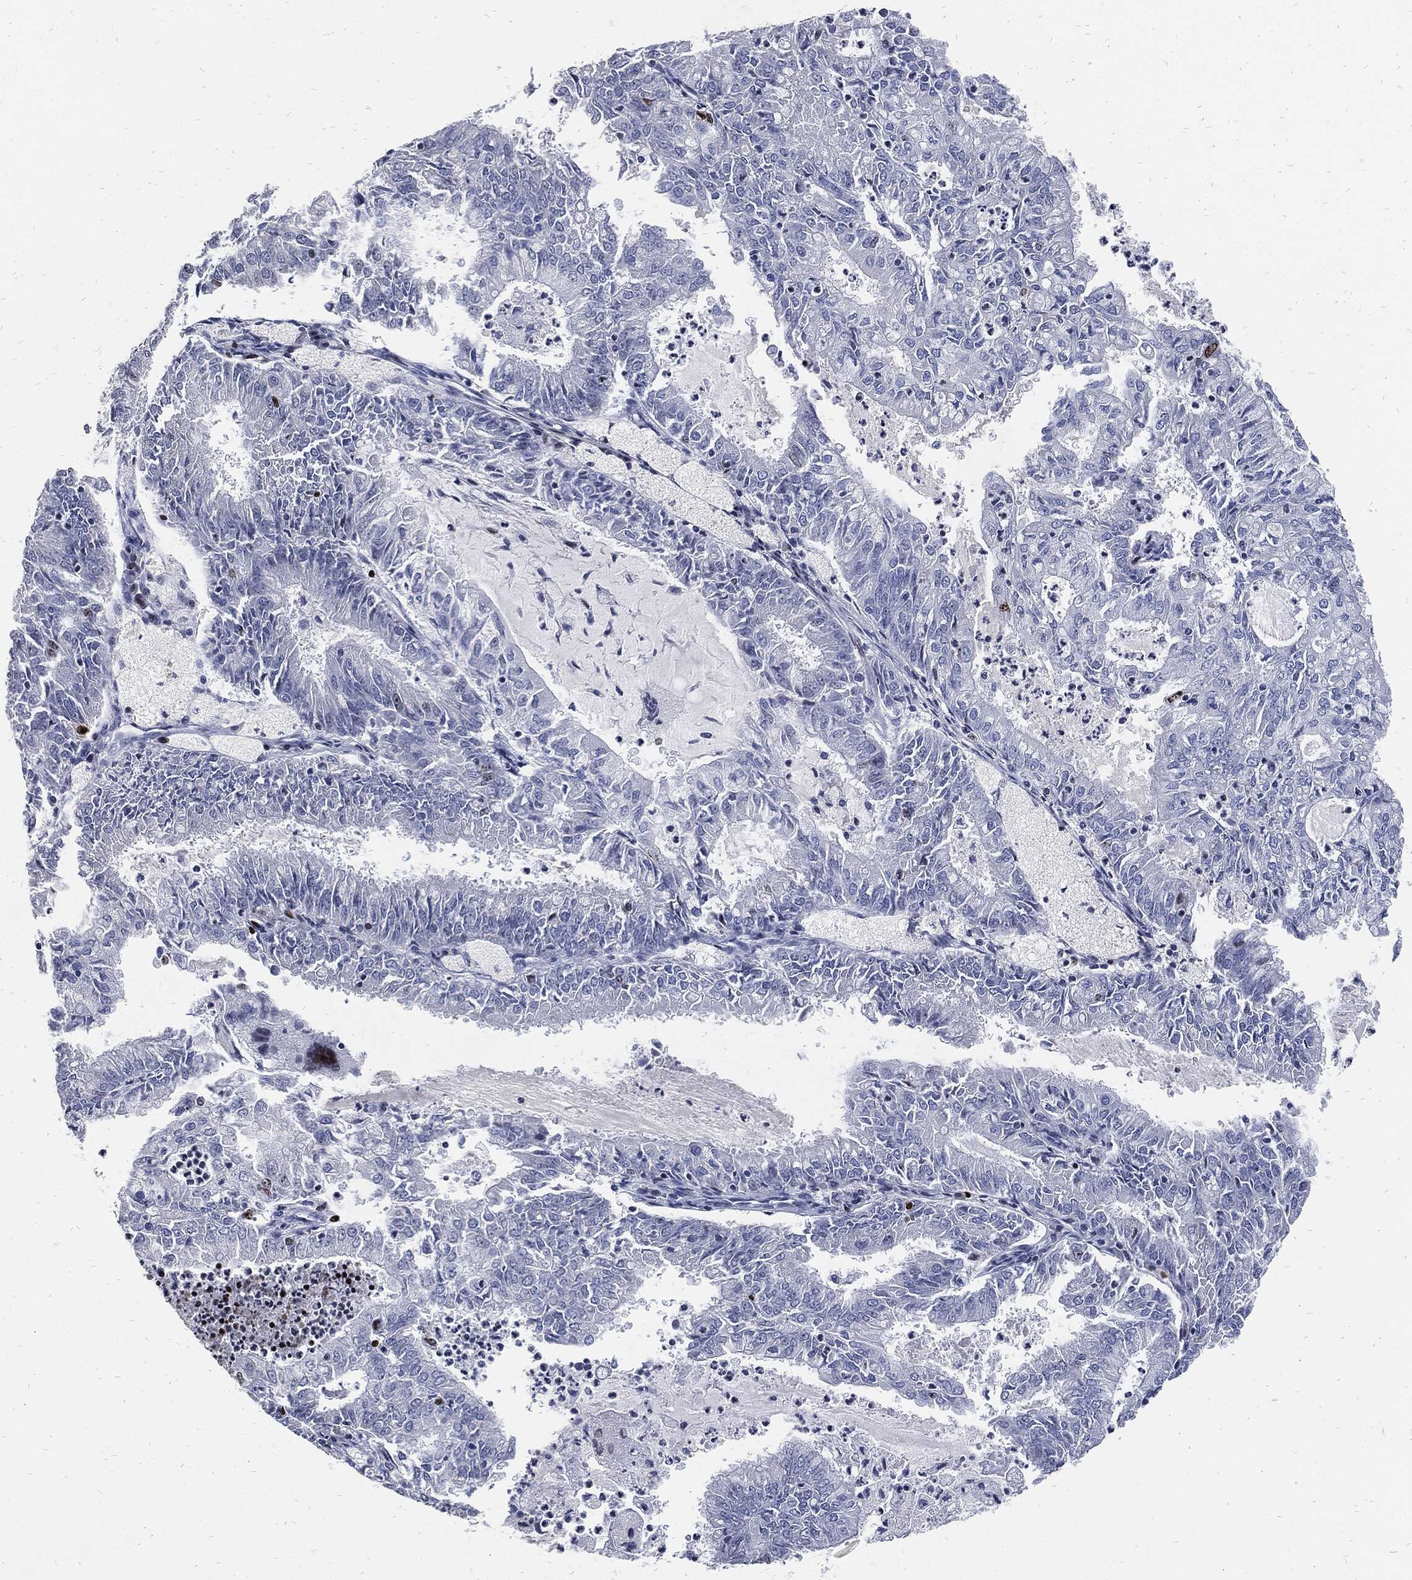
{"staining": {"intensity": "negative", "quantity": "none", "location": "none"}, "tissue": "endometrial cancer", "cell_type": "Tumor cells", "image_type": "cancer", "snomed": [{"axis": "morphology", "description": "Adenocarcinoma, NOS"}, {"axis": "topography", "description": "Endometrium"}], "caption": "High magnification brightfield microscopy of endometrial cancer stained with DAB (brown) and counterstained with hematoxylin (blue): tumor cells show no significant positivity.", "gene": "MKI67", "patient": {"sex": "female", "age": 57}}